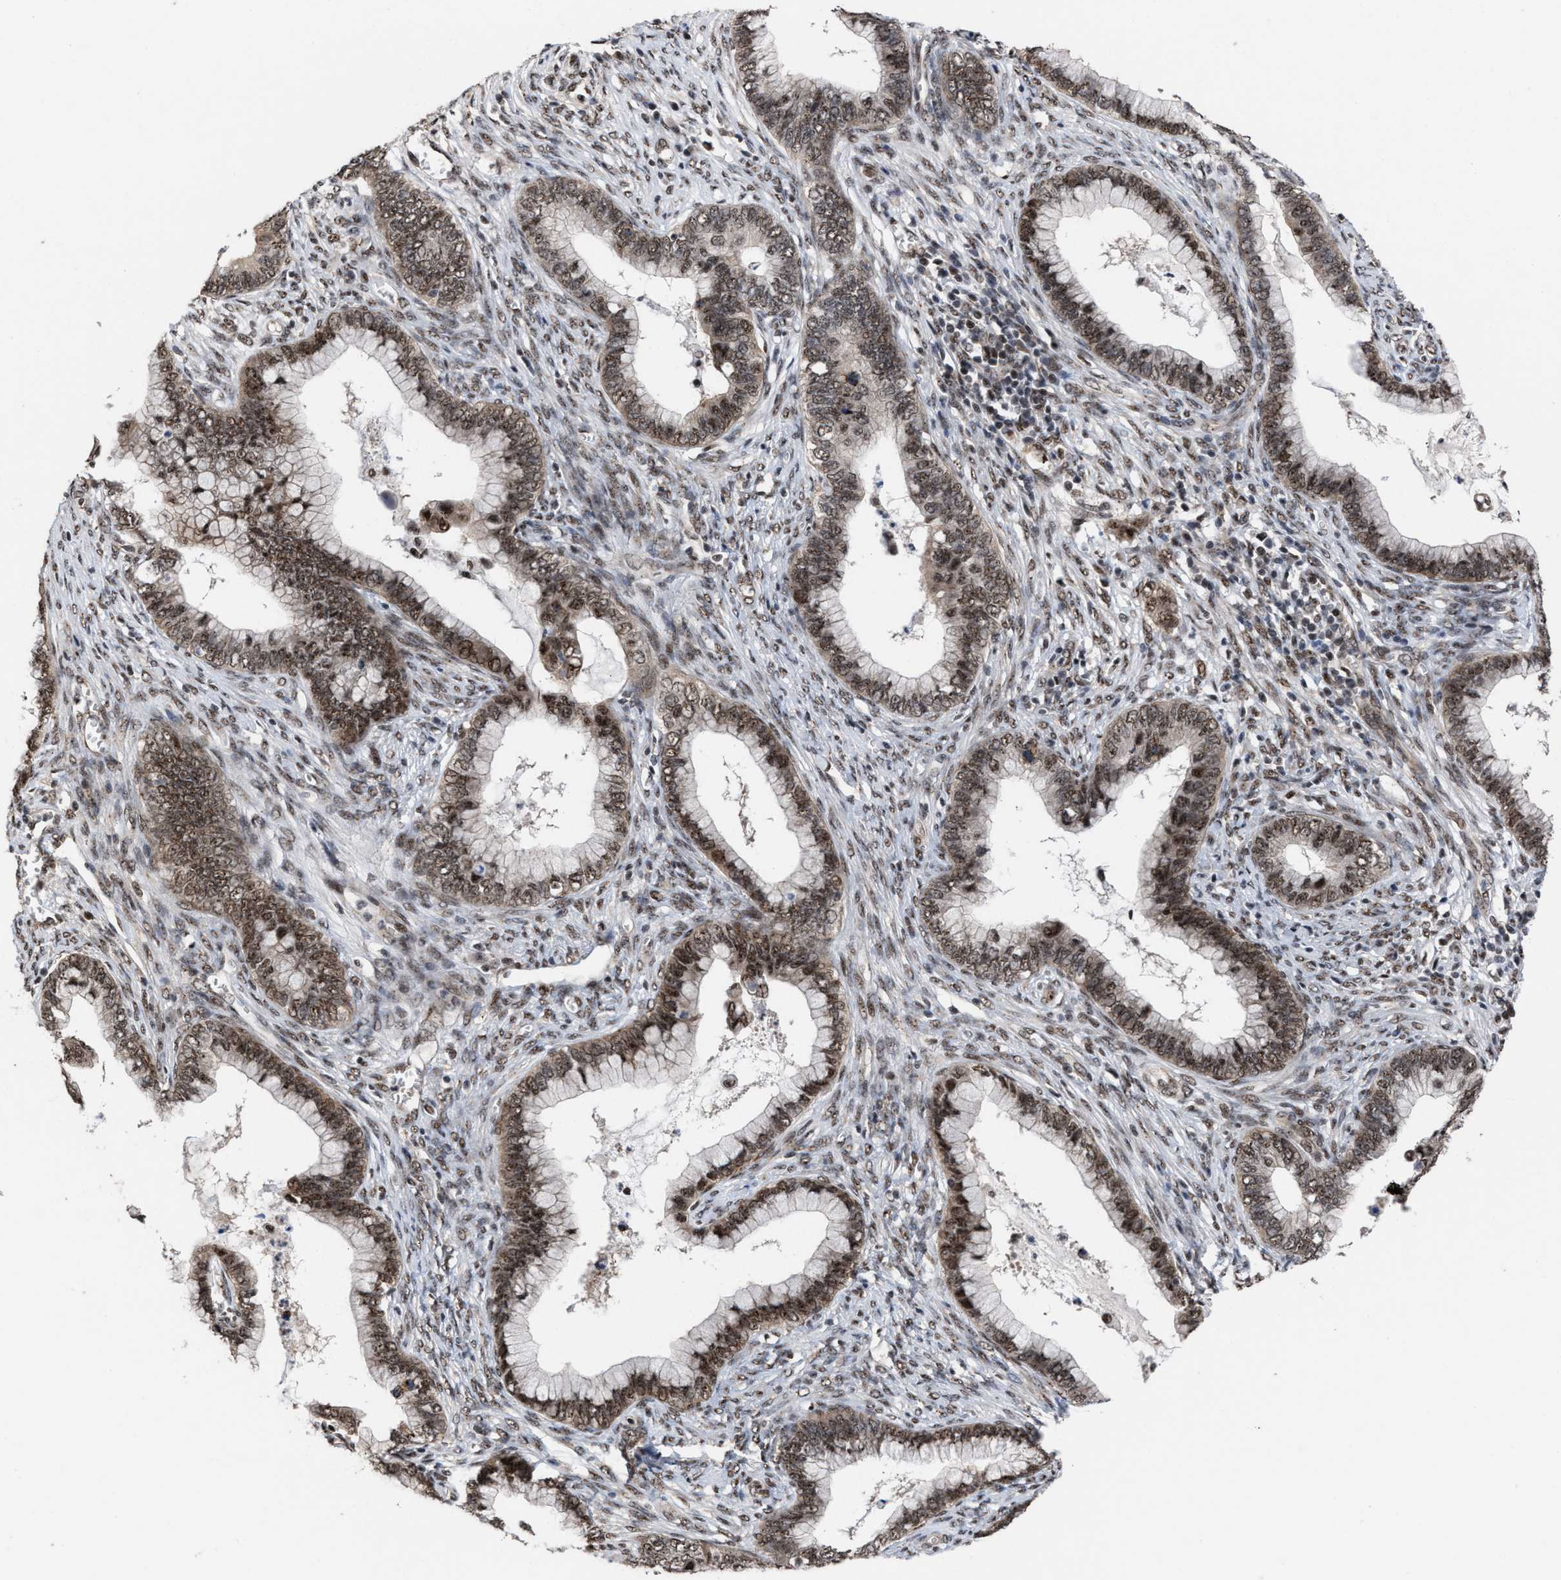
{"staining": {"intensity": "strong", "quantity": ">75%", "location": "nuclear"}, "tissue": "cervical cancer", "cell_type": "Tumor cells", "image_type": "cancer", "snomed": [{"axis": "morphology", "description": "Adenocarcinoma, NOS"}, {"axis": "topography", "description": "Cervix"}], "caption": "Strong nuclear protein positivity is present in approximately >75% of tumor cells in cervical adenocarcinoma.", "gene": "EIF4A3", "patient": {"sex": "female", "age": 44}}